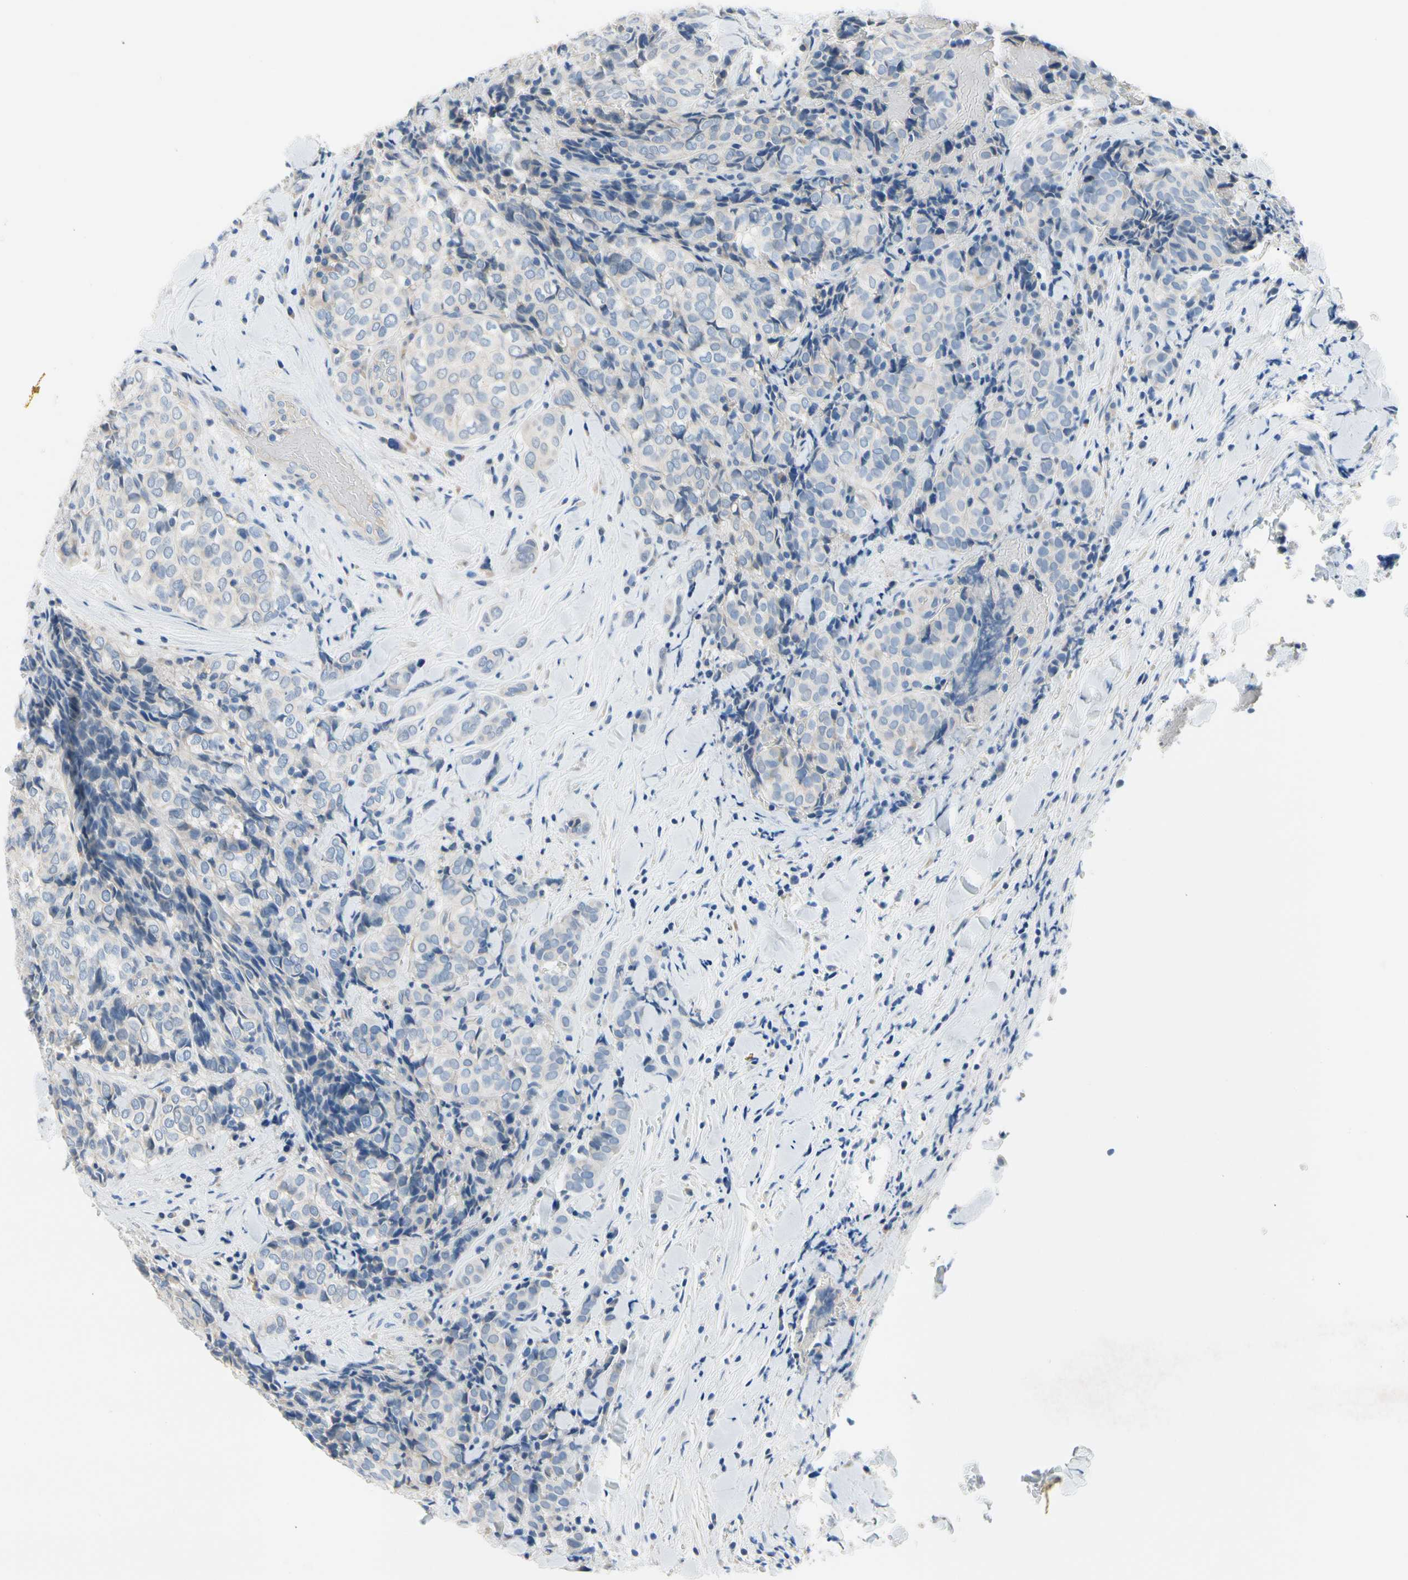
{"staining": {"intensity": "negative", "quantity": "none", "location": "none"}, "tissue": "thyroid cancer", "cell_type": "Tumor cells", "image_type": "cancer", "snomed": [{"axis": "morphology", "description": "Normal tissue, NOS"}, {"axis": "morphology", "description": "Papillary adenocarcinoma, NOS"}, {"axis": "topography", "description": "Thyroid gland"}], "caption": "Immunohistochemistry (IHC) of human papillary adenocarcinoma (thyroid) displays no expression in tumor cells. (DAB immunohistochemistry (IHC) visualized using brightfield microscopy, high magnification).", "gene": "CA14", "patient": {"sex": "female", "age": 30}}